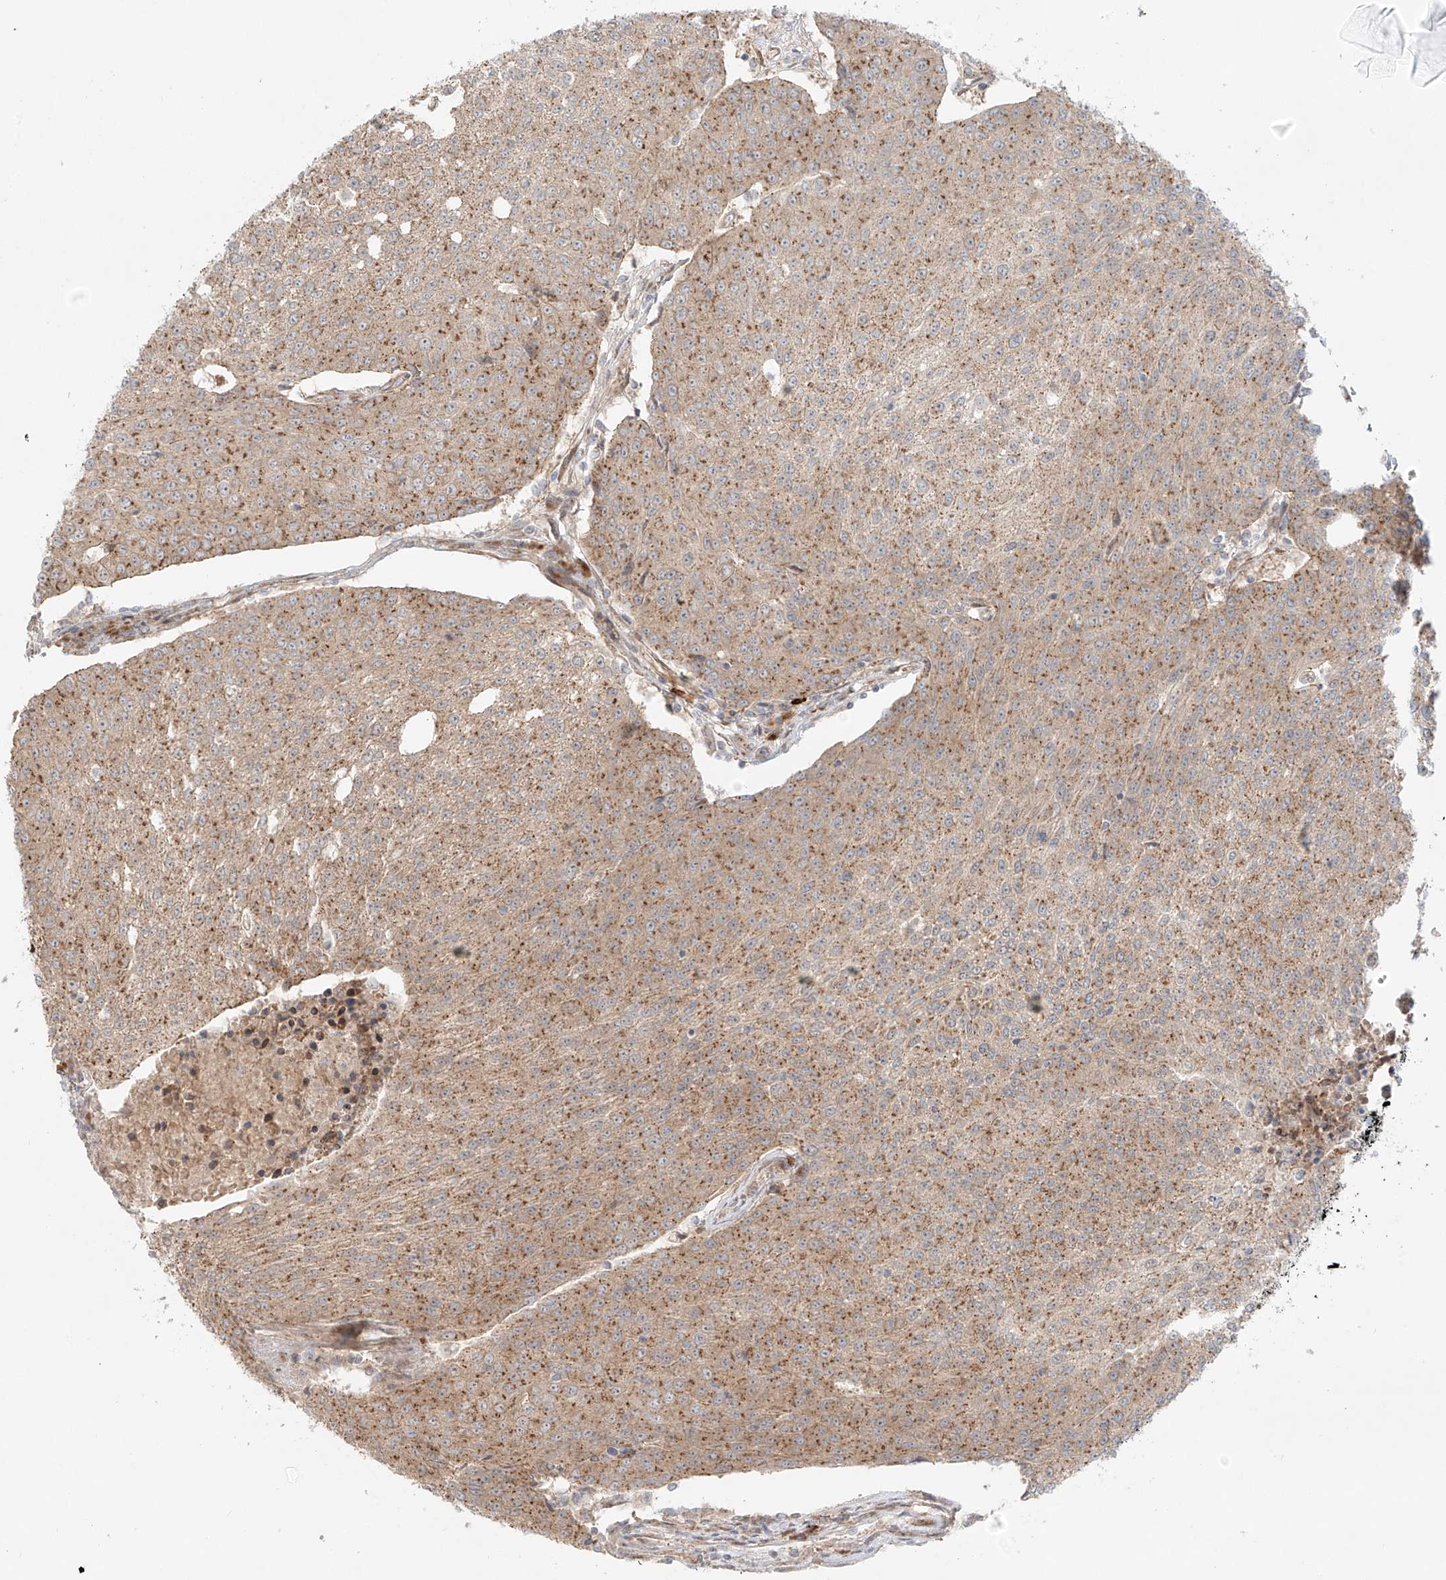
{"staining": {"intensity": "moderate", "quantity": ">75%", "location": "cytoplasmic/membranous"}, "tissue": "urothelial cancer", "cell_type": "Tumor cells", "image_type": "cancer", "snomed": [{"axis": "morphology", "description": "Urothelial carcinoma, High grade"}, {"axis": "topography", "description": "Urinary bladder"}], "caption": "This photomicrograph reveals immunohistochemistry (IHC) staining of human high-grade urothelial carcinoma, with medium moderate cytoplasmic/membranous expression in approximately >75% of tumor cells.", "gene": "ZNF287", "patient": {"sex": "female", "age": 85}}